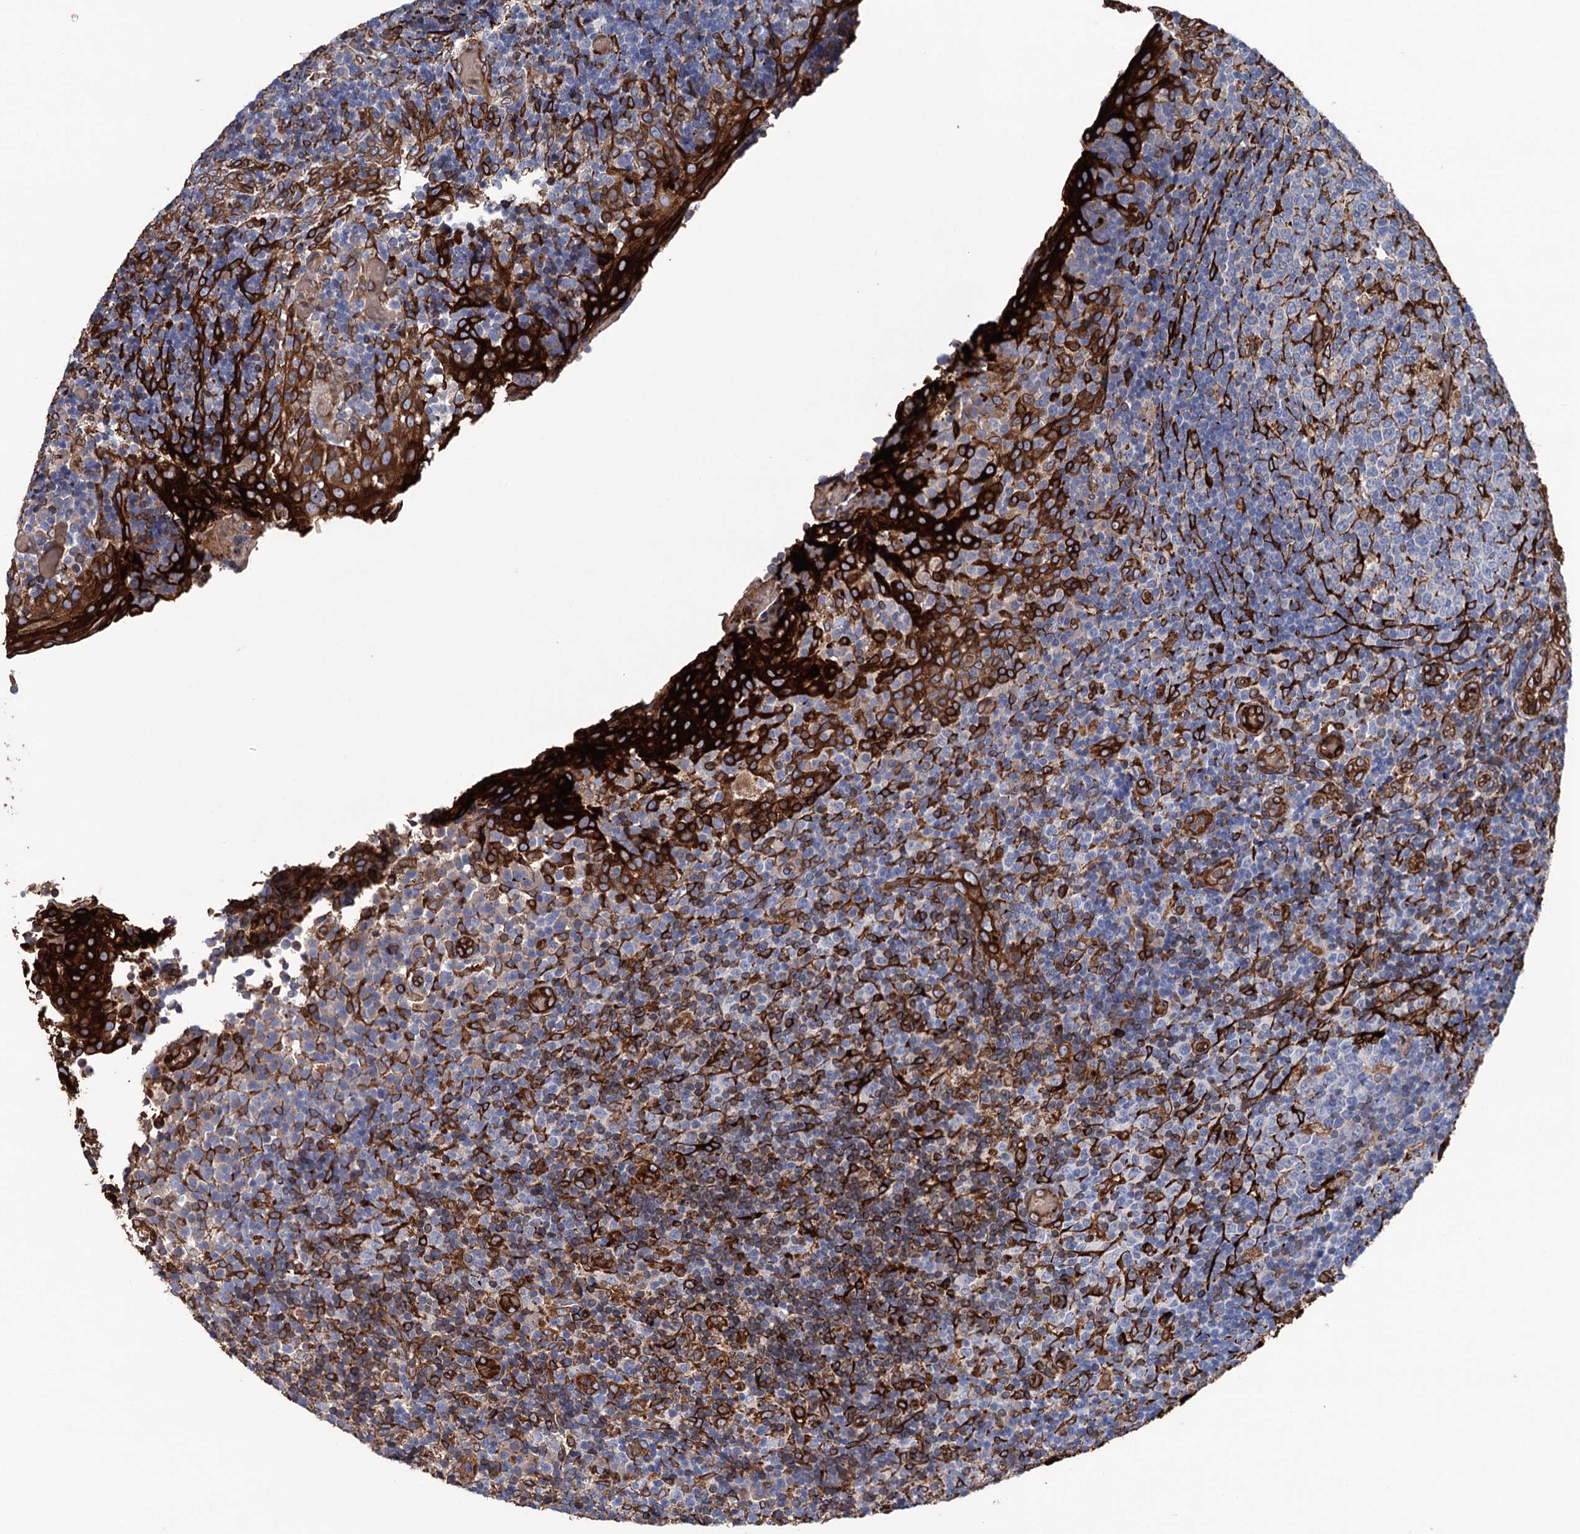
{"staining": {"intensity": "moderate", "quantity": "<25%", "location": "cytoplasmic/membranous"}, "tissue": "tonsil", "cell_type": "Germinal center cells", "image_type": "normal", "snomed": [{"axis": "morphology", "description": "Normal tissue, NOS"}, {"axis": "topography", "description": "Tonsil"}], "caption": "This histopathology image reveals IHC staining of normal tonsil, with low moderate cytoplasmic/membranous positivity in about <25% of germinal center cells.", "gene": "STING1", "patient": {"sex": "female", "age": 19}}